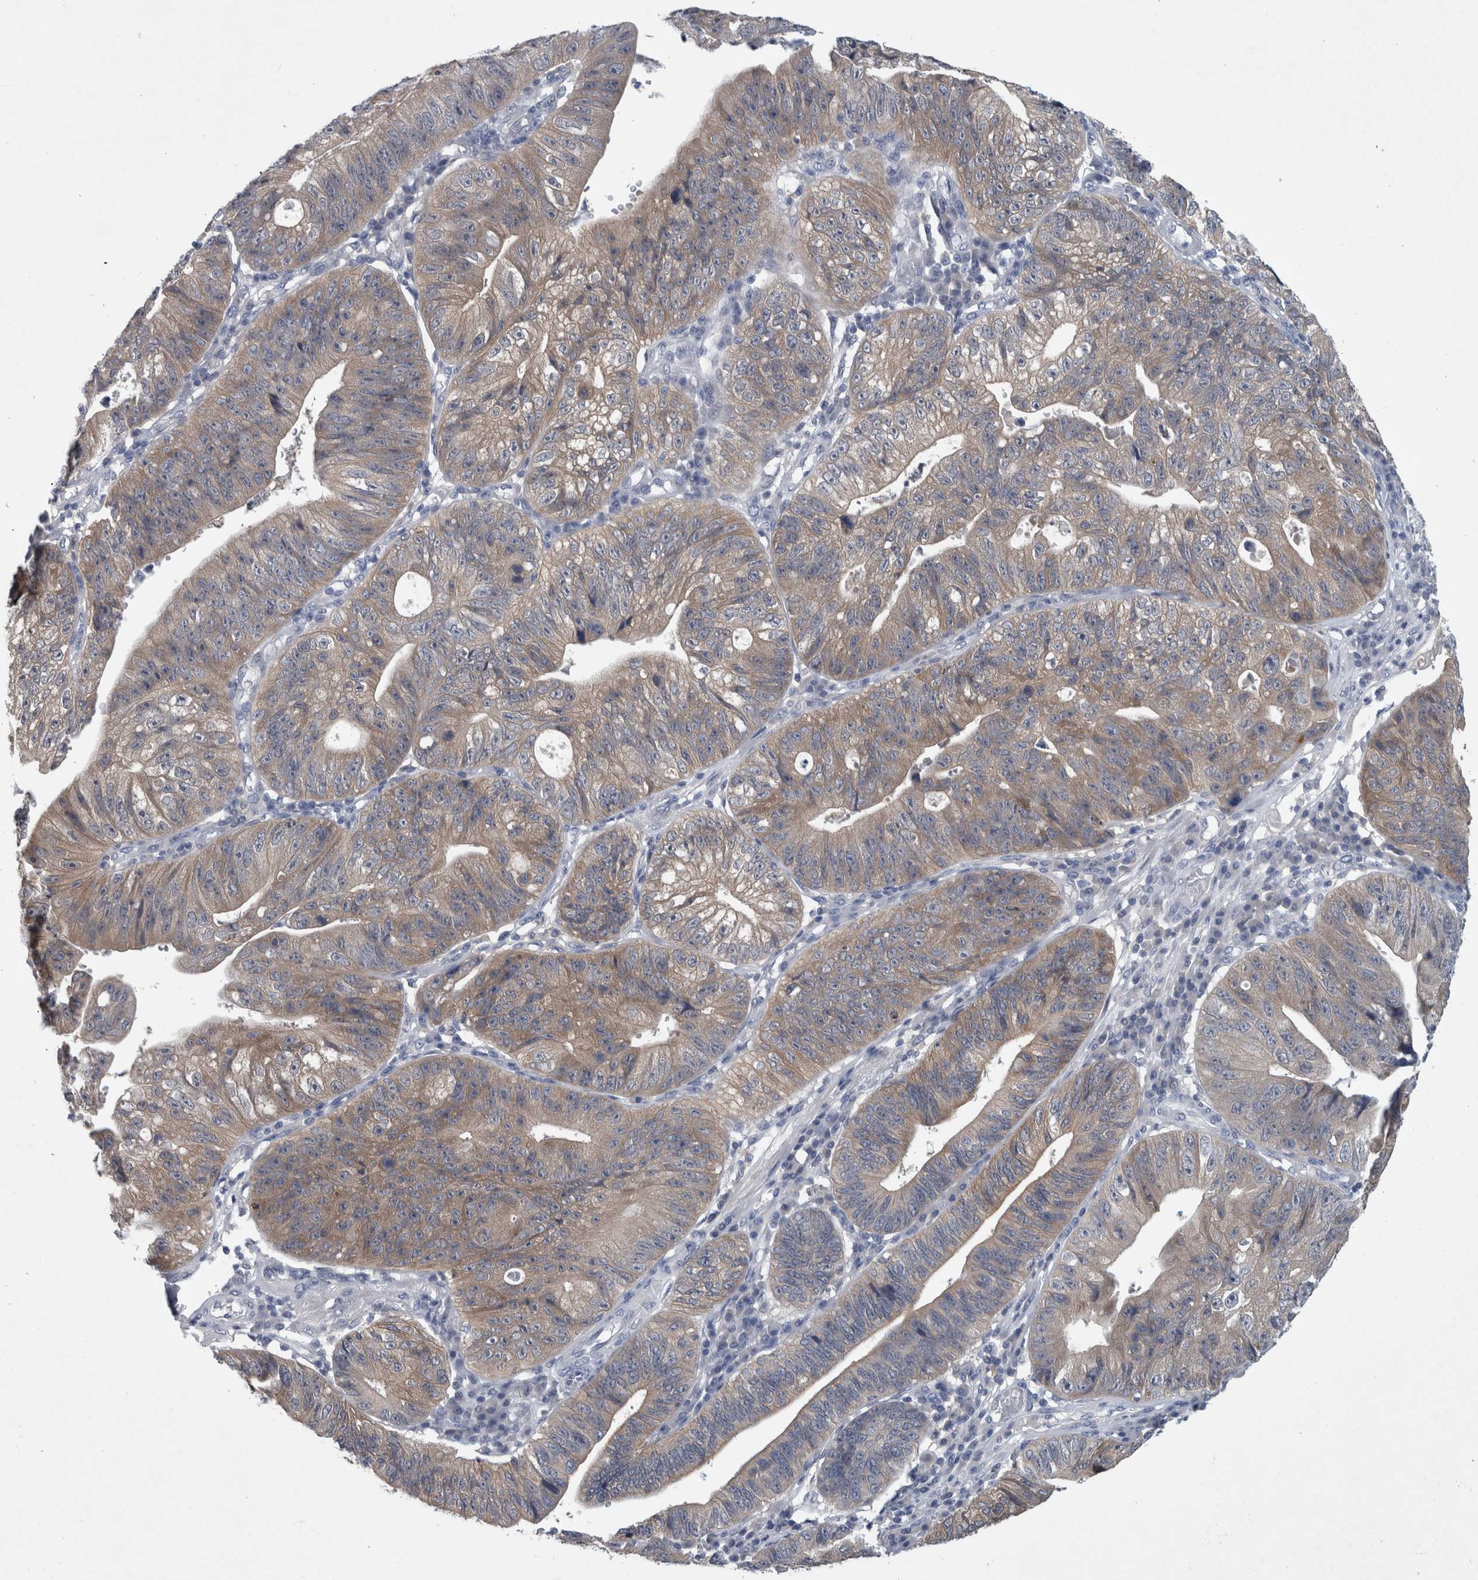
{"staining": {"intensity": "weak", "quantity": ">75%", "location": "cytoplasmic/membranous"}, "tissue": "stomach cancer", "cell_type": "Tumor cells", "image_type": "cancer", "snomed": [{"axis": "morphology", "description": "Adenocarcinoma, NOS"}, {"axis": "topography", "description": "Stomach"}], "caption": "Immunohistochemistry (IHC) of stomach cancer shows low levels of weak cytoplasmic/membranous positivity in approximately >75% of tumor cells.", "gene": "FAM83H", "patient": {"sex": "male", "age": 59}}